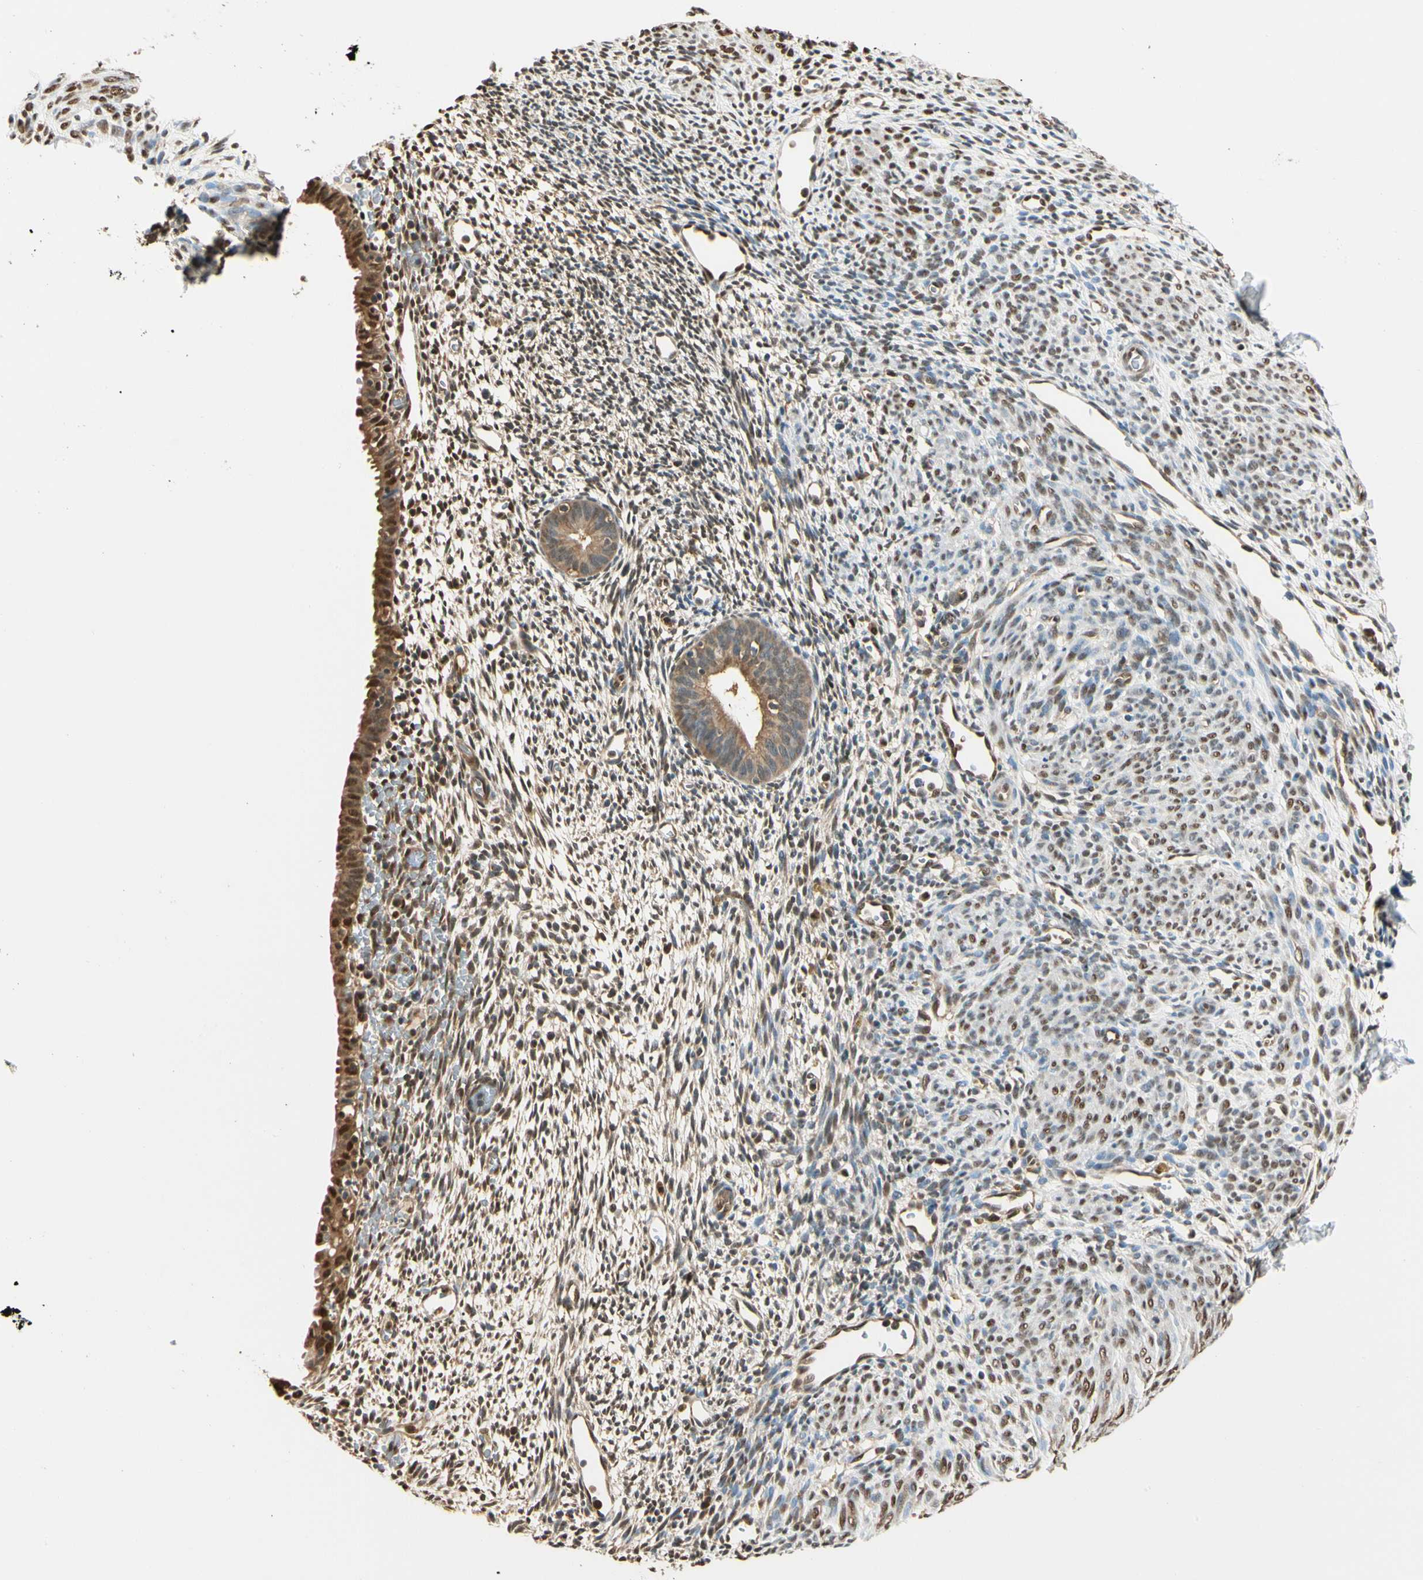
{"staining": {"intensity": "moderate", "quantity": ">75%", "location": "cytoplasmic/membranous,nuclear"}, "tissue": "endometrium", "cell_type": "Cells in endometrial stroma", "image_type": "normal", "snomed": [{"axis": "morphology", "description": "Normal tissue, NOS"}, {"axis": "morphology", "description": "Atrophy, NOS"}, {"axis": "topography", "description": "Uterus"}, {"axis": "topography", "description": "Endometrium"}], "caption": "High-magnification brightfield microscopy of unremarkable endometrium stained with DAB (3,3'-diaminobenzidine) (brown) and counterstained with hematoxylin (blue). cells in endometrial stroma exhibit moderate cytoplasmic/membranous,nuclear staining is appreciated in approximately>75% of cells.", "gene": "PNCK", "patient": {"sex": "female", "age": 68}}